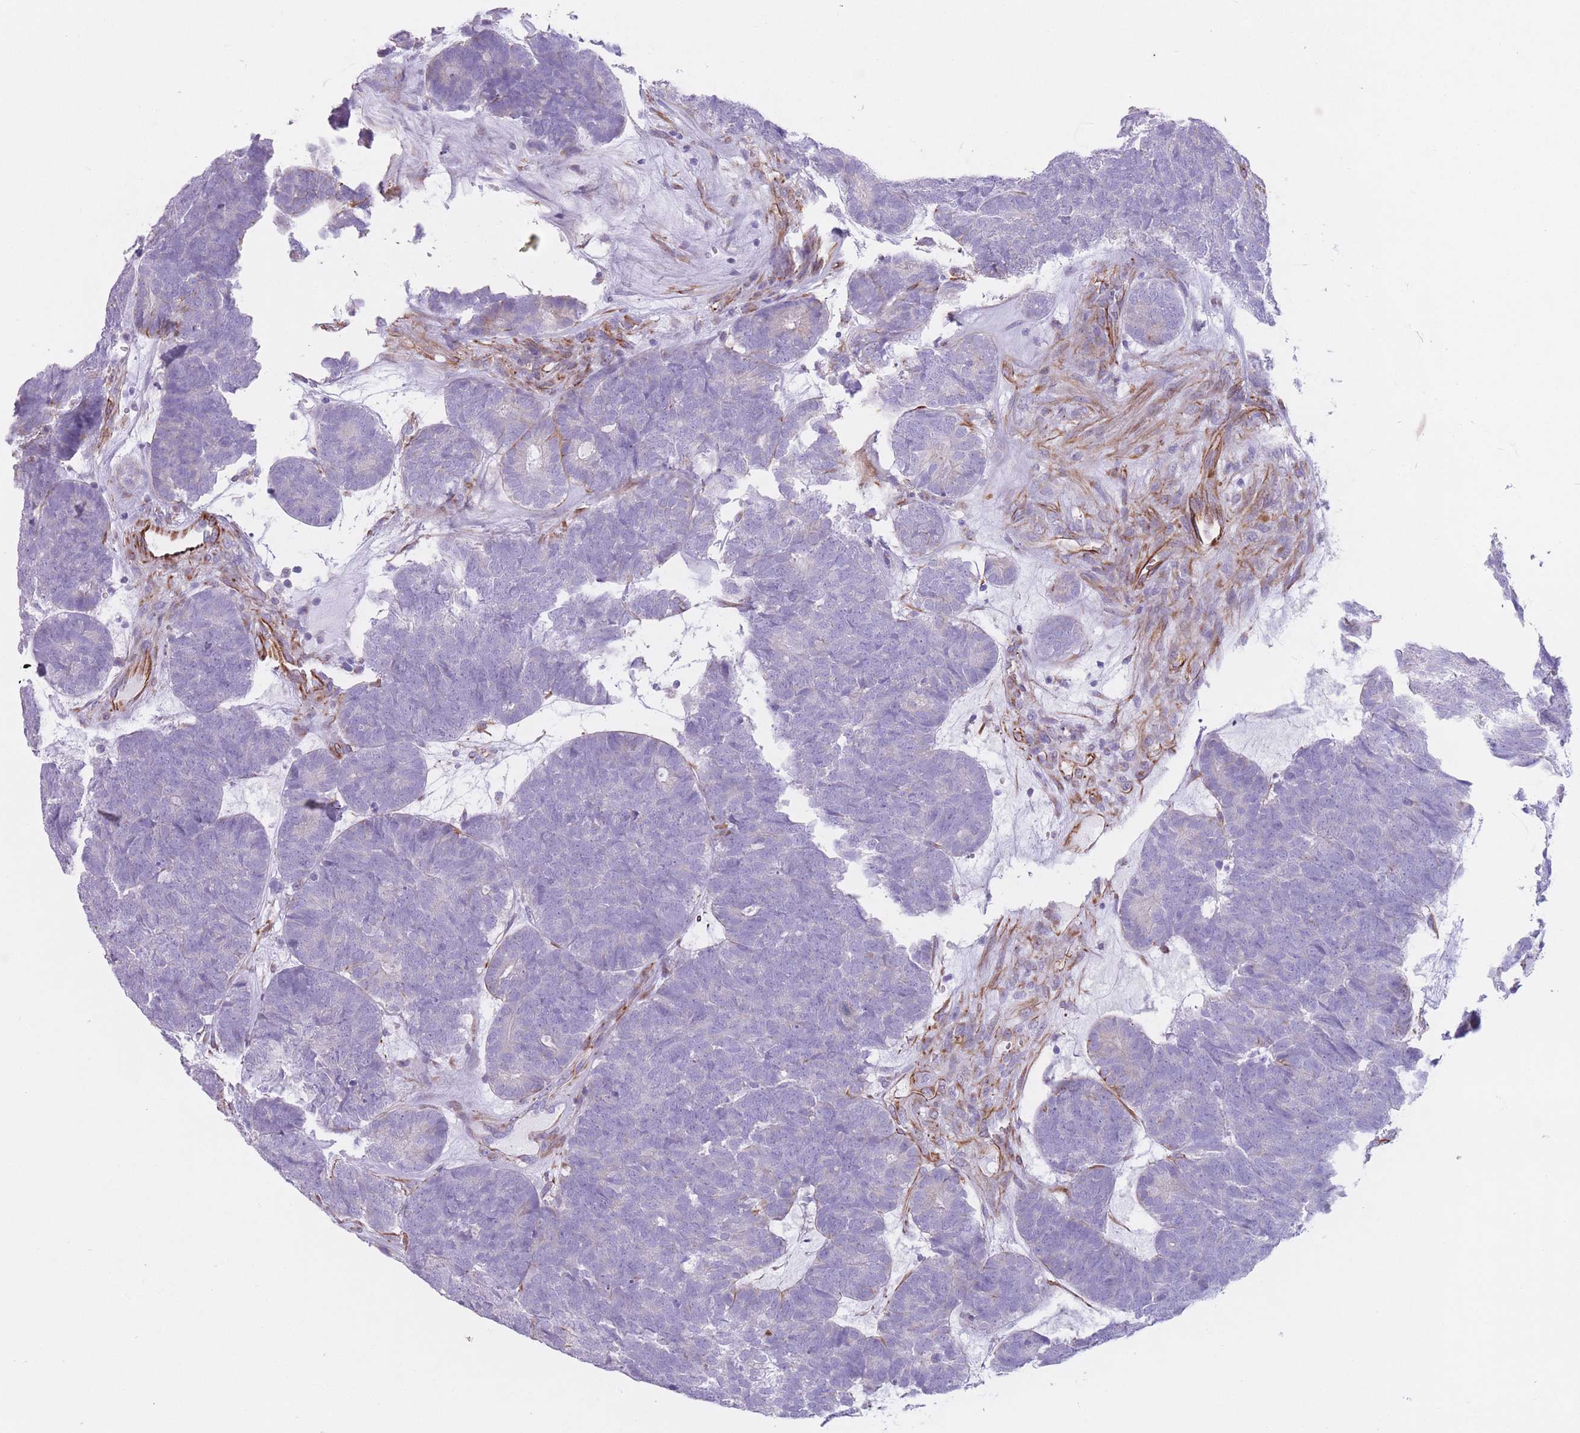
{"staining": {"intensity": "negative", "quantity": "none", "location": "none"}, "tissue": "head and neck cancer", "cell_type": "Tumor cells", "image_type": "cancer", "snomed": [{"axis": "morphology", "description": "Adenocarcinoma, NOS"}, {"axis": "topography", "description": "Head-Neck"}], "caption": "Immunohistochemistry micrograph of neoplastic tissue: head and neck cancer (adenocarcinoma) stained with DAB shows no significant protein staining in tumor cells.", "gene": "PTCD1", "patient": {"sex": "female", "age": 81}}